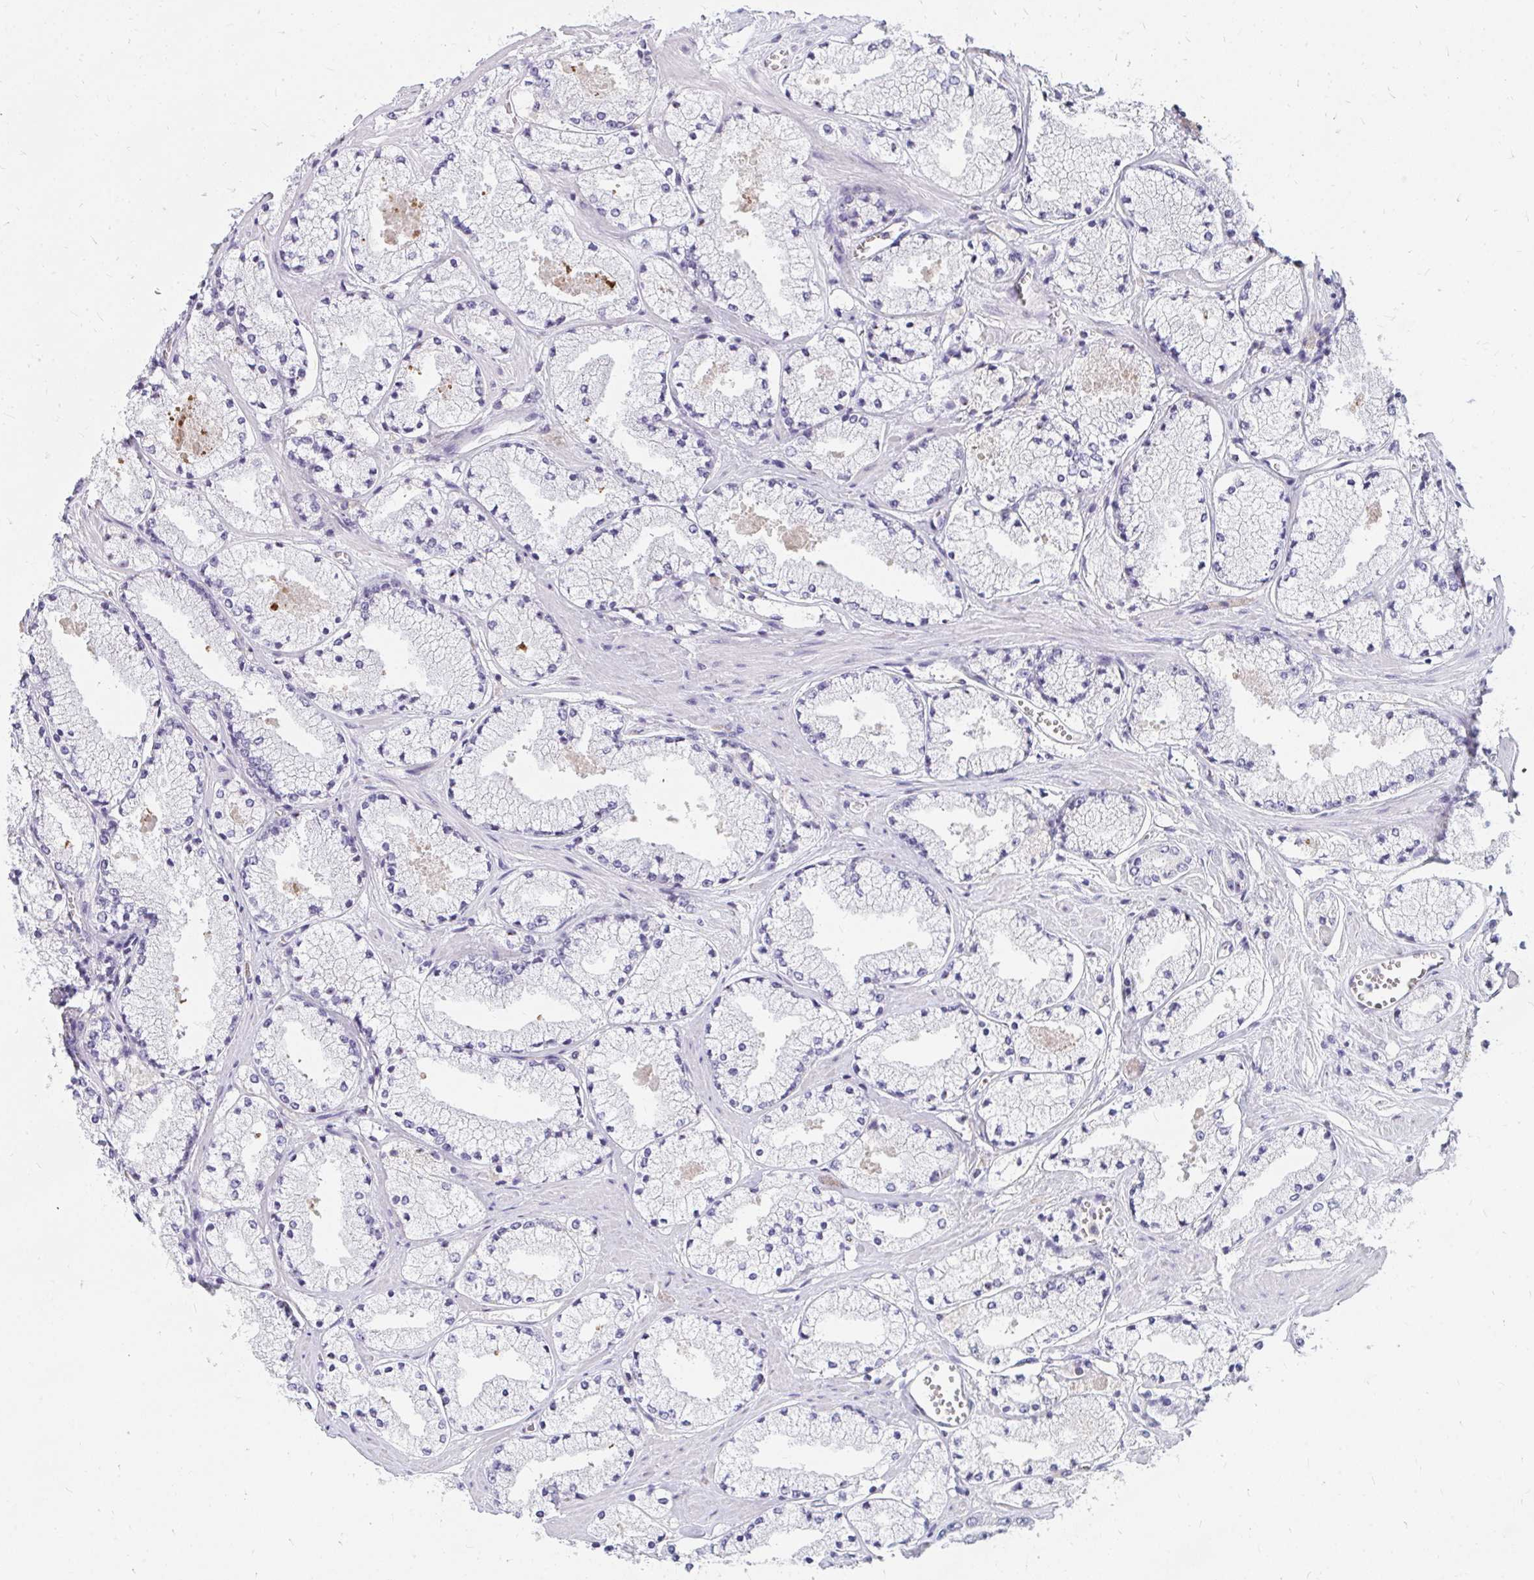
{"staining": {"intensity": "negative", "quantity": "none", "location": "none"}, "tissue": "prostate cancer", "cell_type": "Tumor cells", "image_type": "cancer", "snomed": [{"axis": "morphology", "description": "Adenocarcinoma, High grade"}, {"axis": "topography", "description": "Prostate"}], "caption": "The immunohistochemistry (IHC) image has no significant staining in tumor cells of prostate high-grade adenocarcinoma tissue. The staining is performed using DAB brown chromogen with nuclei counter-stained in using hematoxylin.", "gene": "FAM9A", "patient": {"sex": "male", "age": 63}}